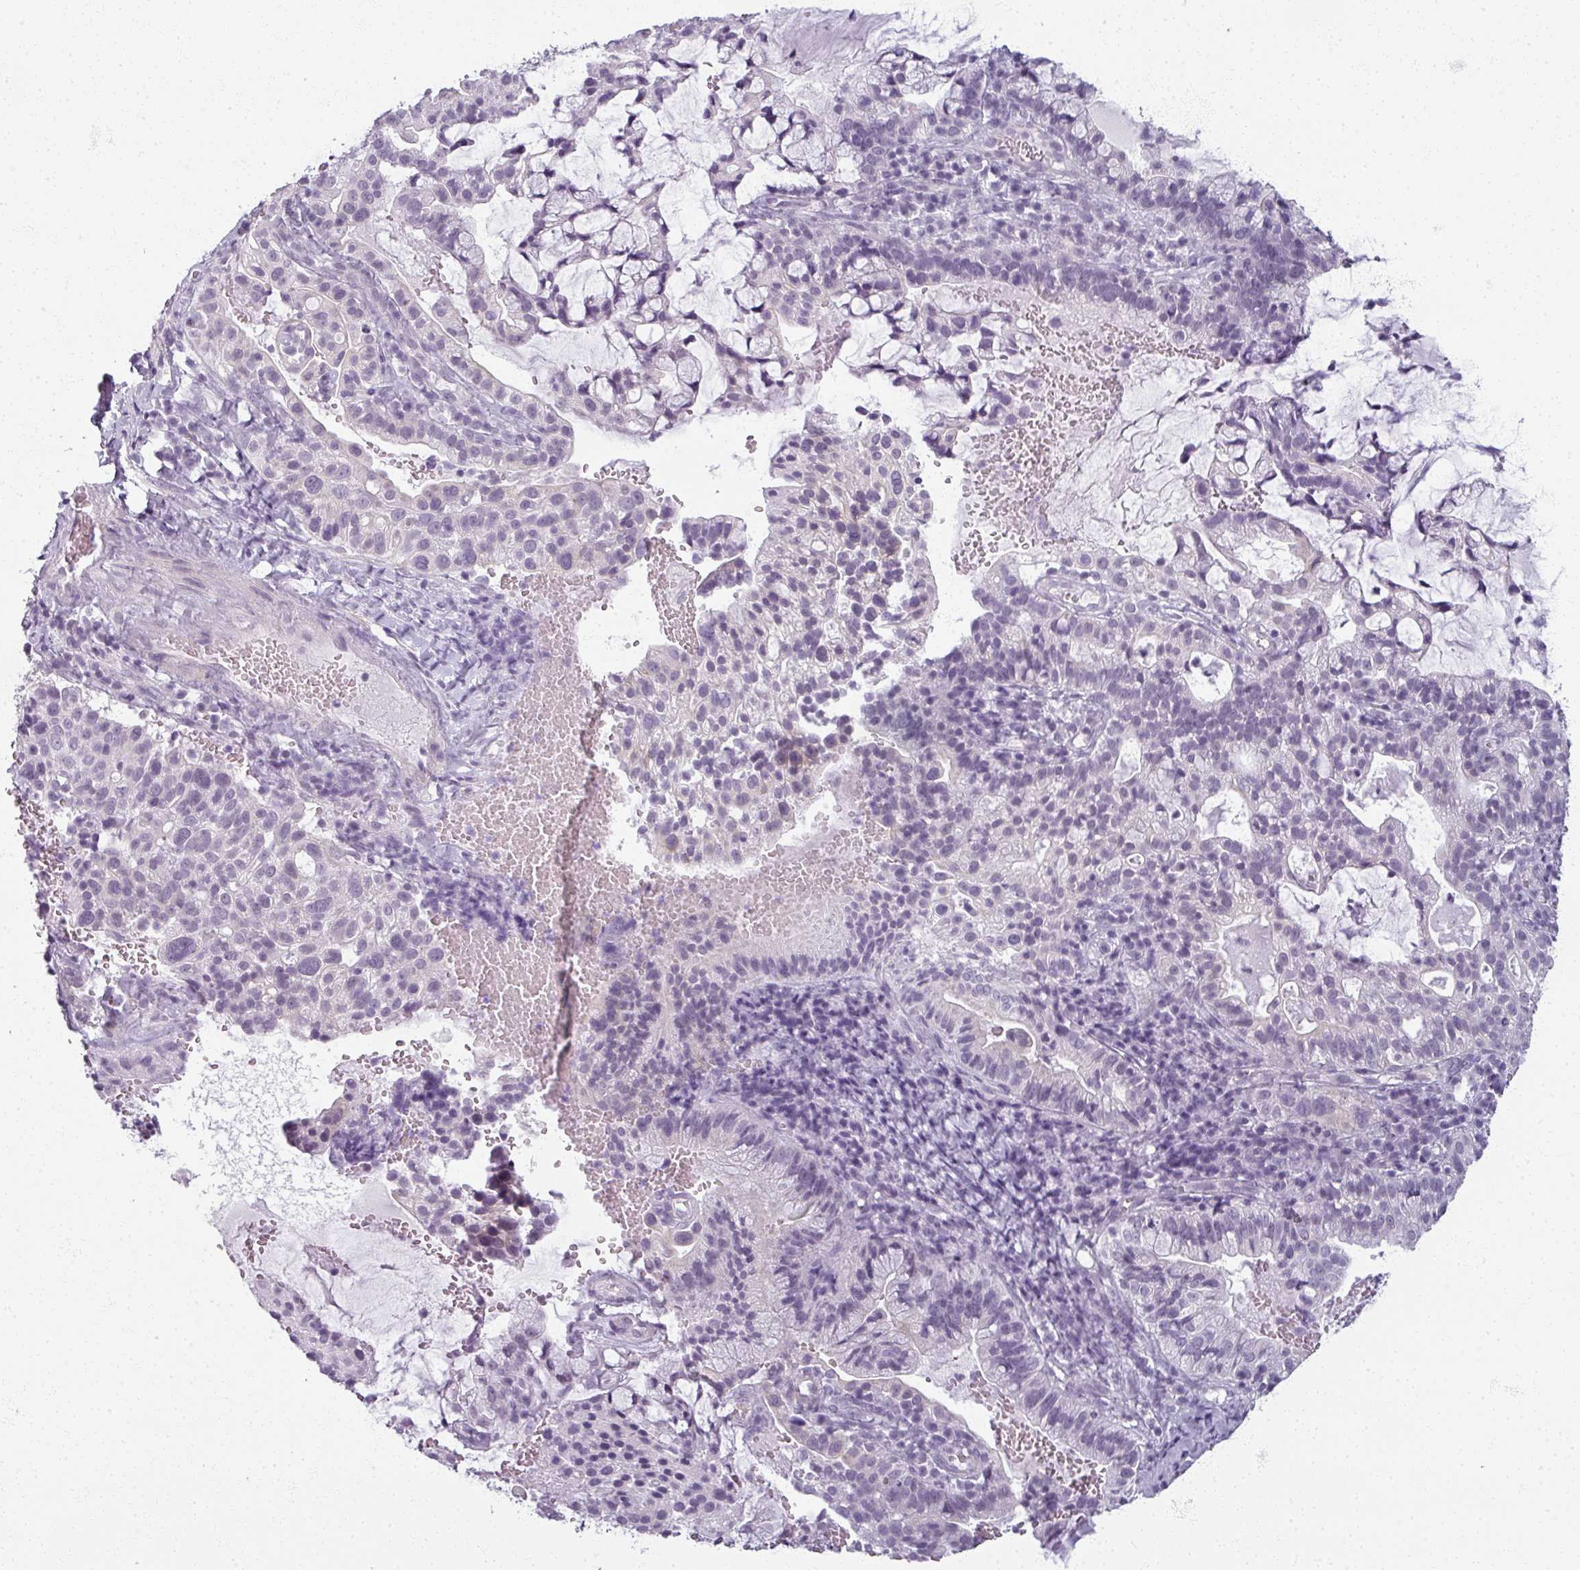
{"staining": {"intensity": "negative", "quantity": "none", "location": "none"}, "tissue": "cervical cancer", "cell_type": "Tumor cells", "image_type": "cancer", "snomed": [{"axis": "morphology", "description": "Adenocarcinoma, NOS"}, {"axis": "topography", "description": "Cervix"}], "caption": "Tumor cells are negative for brown protein staining in cervical cancer (adenocarcinoma).", "gene": "RFPL2", "patient": {"sex": "female", "age": 41}}